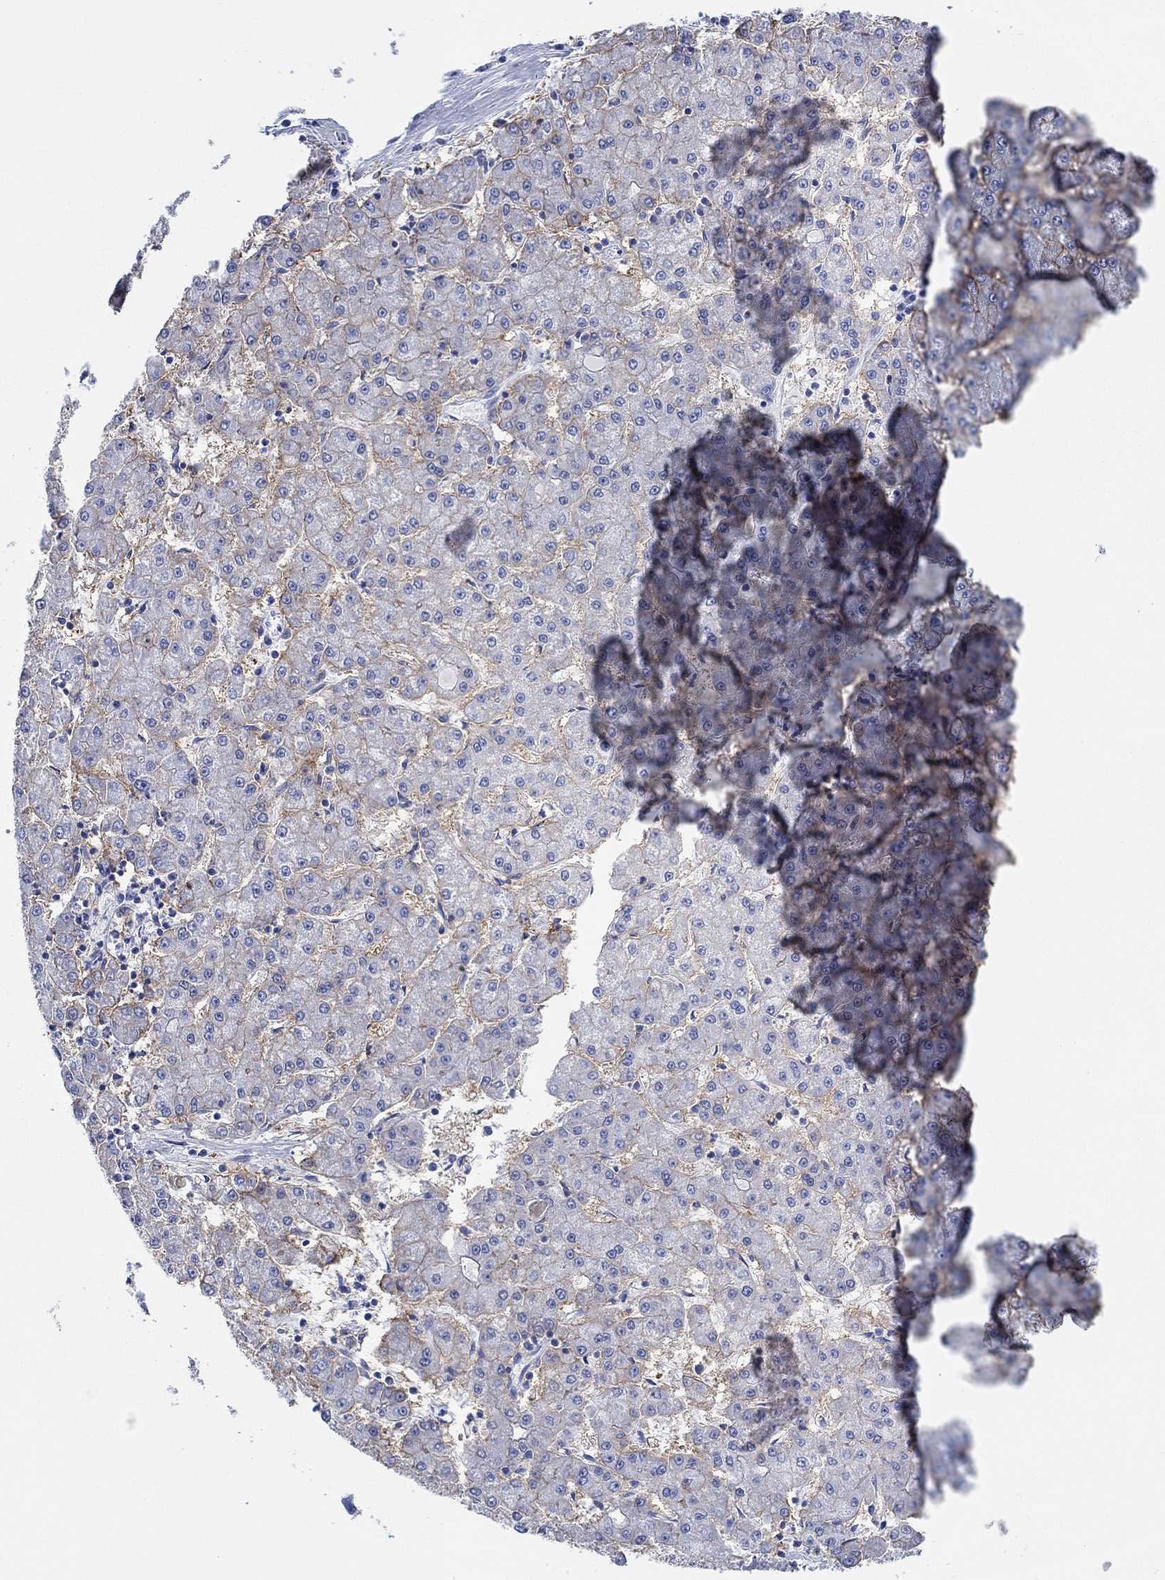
{"staining": {"intensity": "negative", "quantity": "none", "location": "none"}, "tissue": "liver cancer", "cell_type": "Tumor cells", "image_type": "cancer", "snomed": [{"axis": "morphology", "description": "Carcinoma, Hepatocellular, NOS"}, {"axis": "topography", "description": "Liver"}], "caption": "Immunohistochemistry histopathology image of human liver cancer (hepatocellular carcinoma) stained for a protein (brown), which reveals no staining in tumor cells.", "gene": "ATP1B1", "patient": {"sex": "male", "age": 73}}